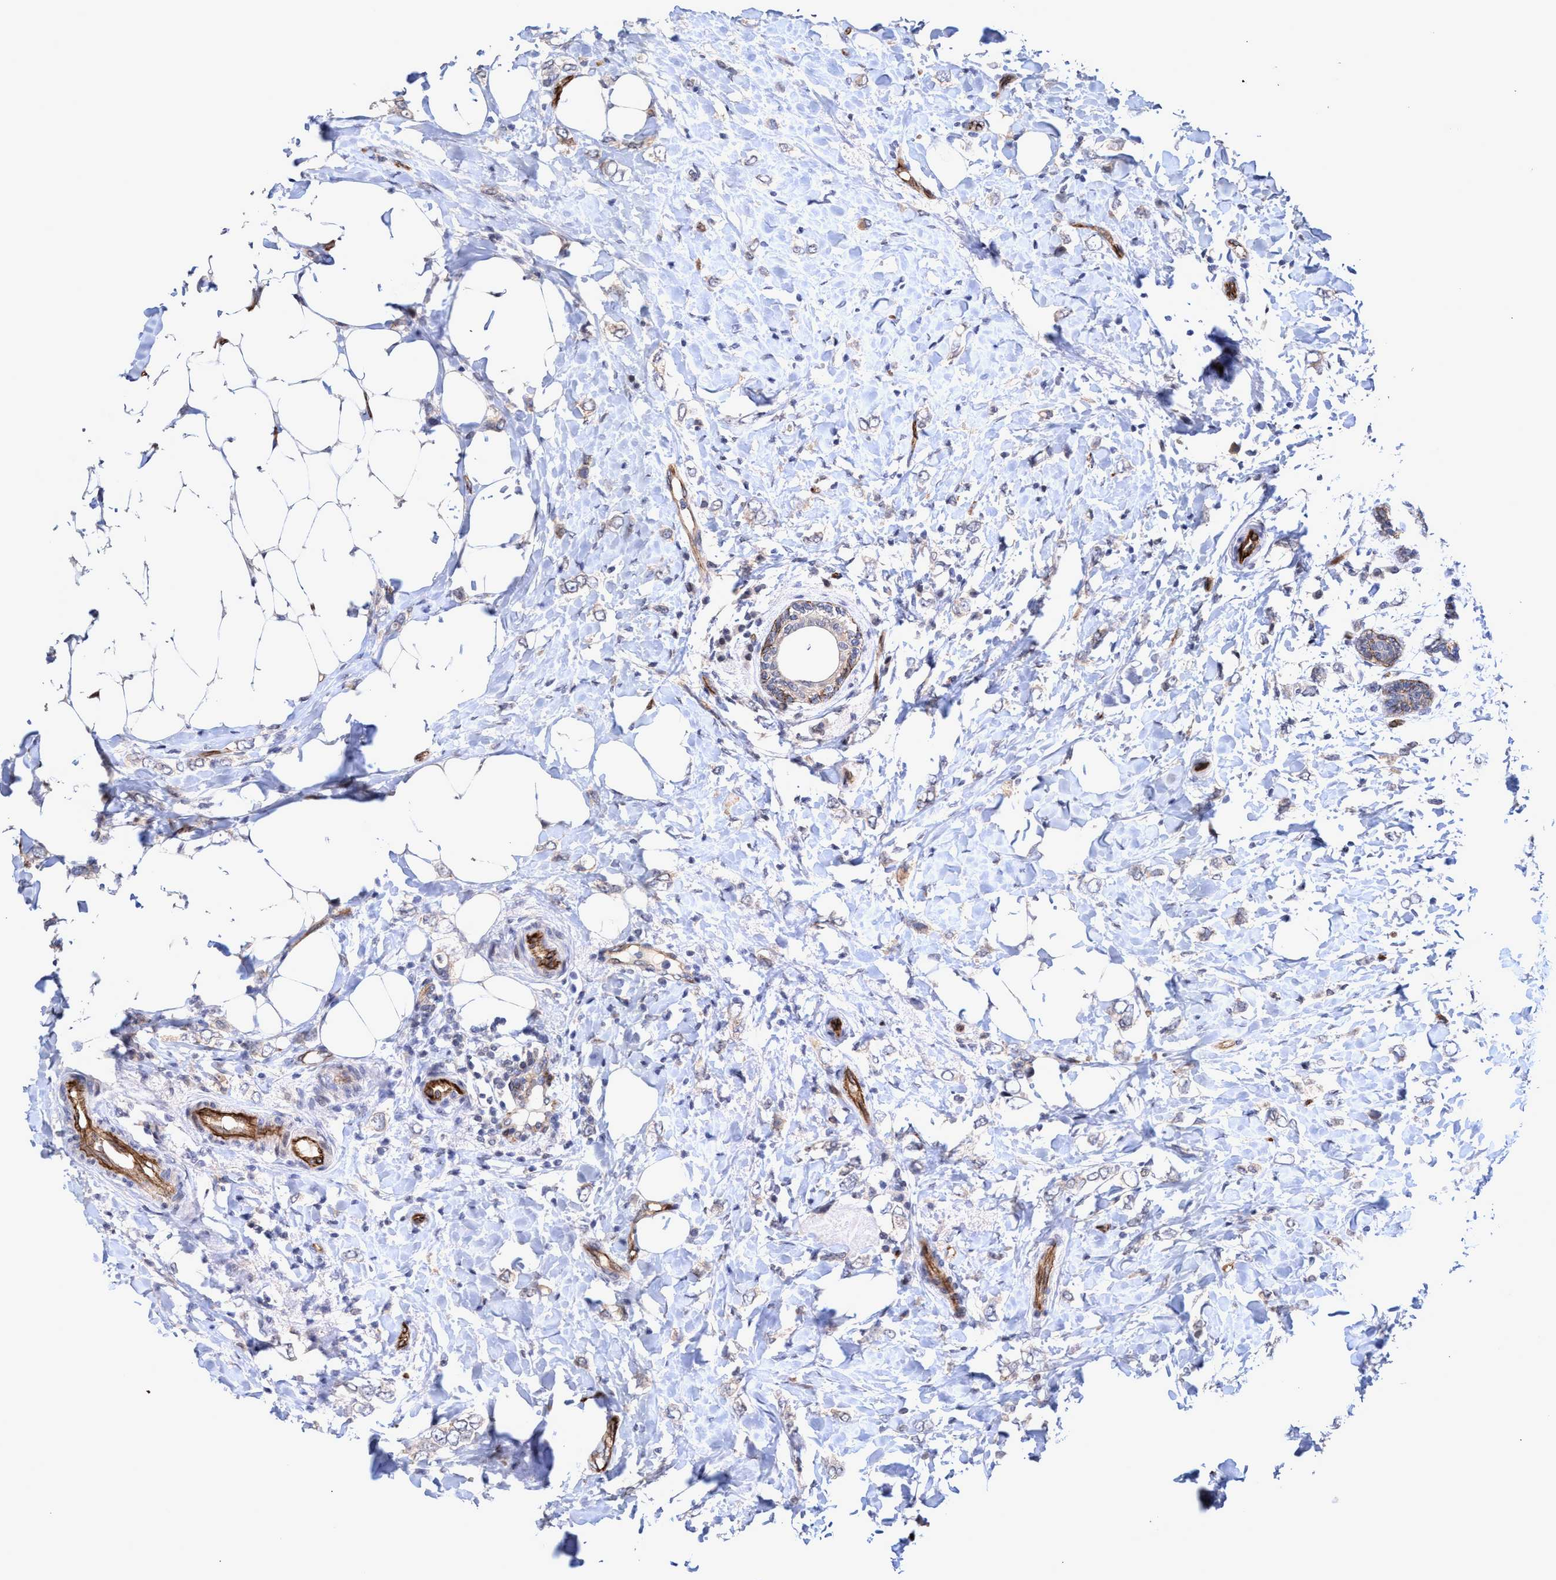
{"staining": {"intensity": "negative", "quantity": "none", "location": "none"}, "tissue": "breast cancer", "cell_type": "Tumor cells", "image_type": "cancer", "snomed": [{"axis": "morphology", "description": "Normal tissue, NOS"}, {"axis": "morphology", "description": "Lobular carcinoma"}, {"axis": "topography", "description": "Breast"}], "caption": "Immunohistochemistry (IHC) of breast cancer (lobular carcinoma) displays no positivity in tumor cells.", "gene": "ZNF750", "patient": {"sex": "female", "age": 47}}